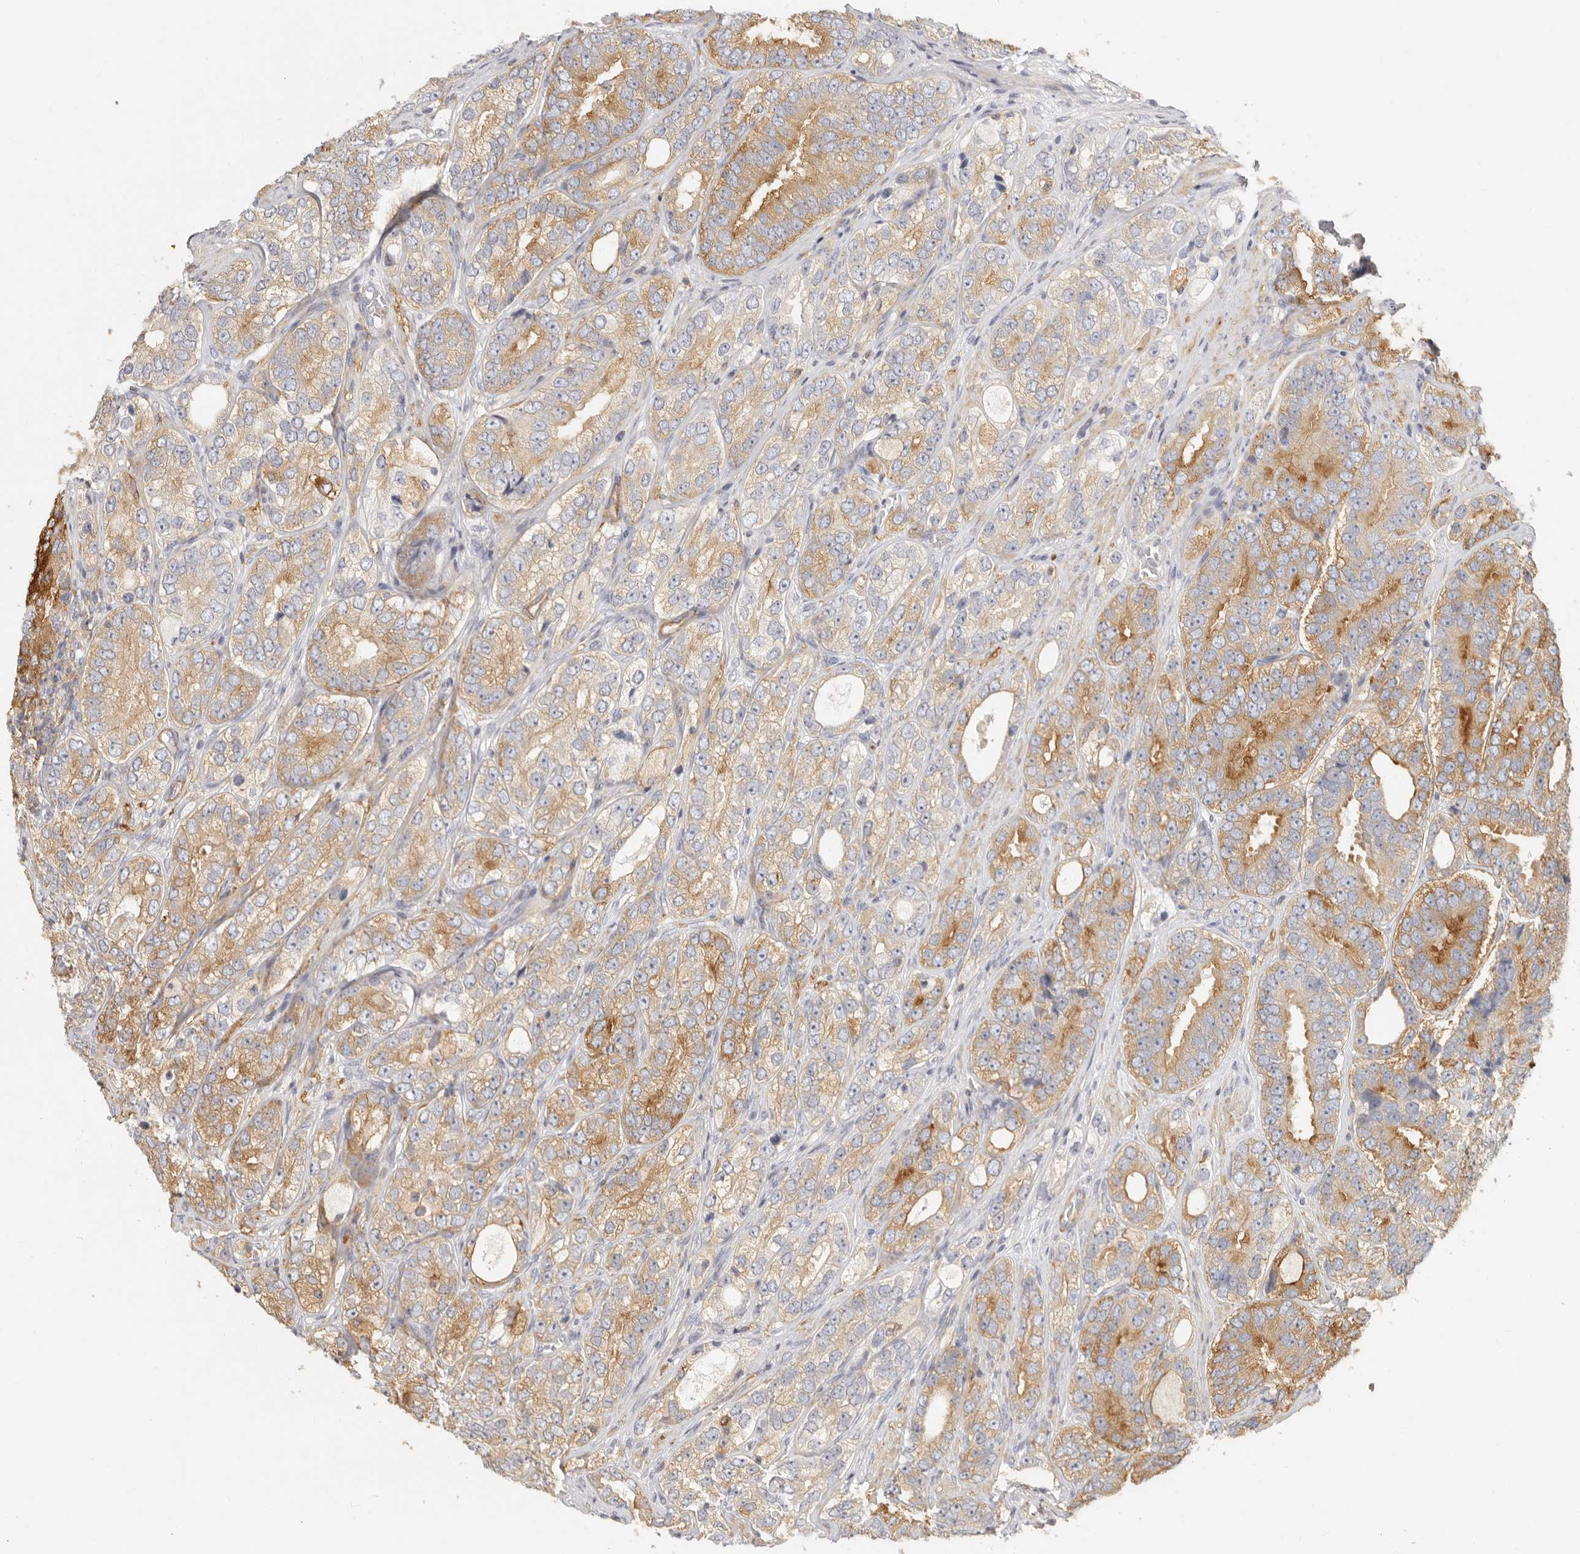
{"staining": {"intensity": "moderate", "quantity": "25%-75%", "location": "cytoplasmic/membranous"}, "tissue": "prostate cancer", "cell_type": "Tumor cells", "image_type": "cancer", "snomed": [{"axis": "morphology", "description": "Adenocarcinoma, High grade"}, {"axis": "topography", "description": "Prostate"}], "caption": "A micrograph showing moderate cytoplasmic/membranous staining in about 25%-75% of tumor cells in adenocarcinoma (high-grade) (prostate), as visualized by brown immunohistochemical staining.", "gene": "NIBAN1", "patient": {"sex": "male", "age": 56}}